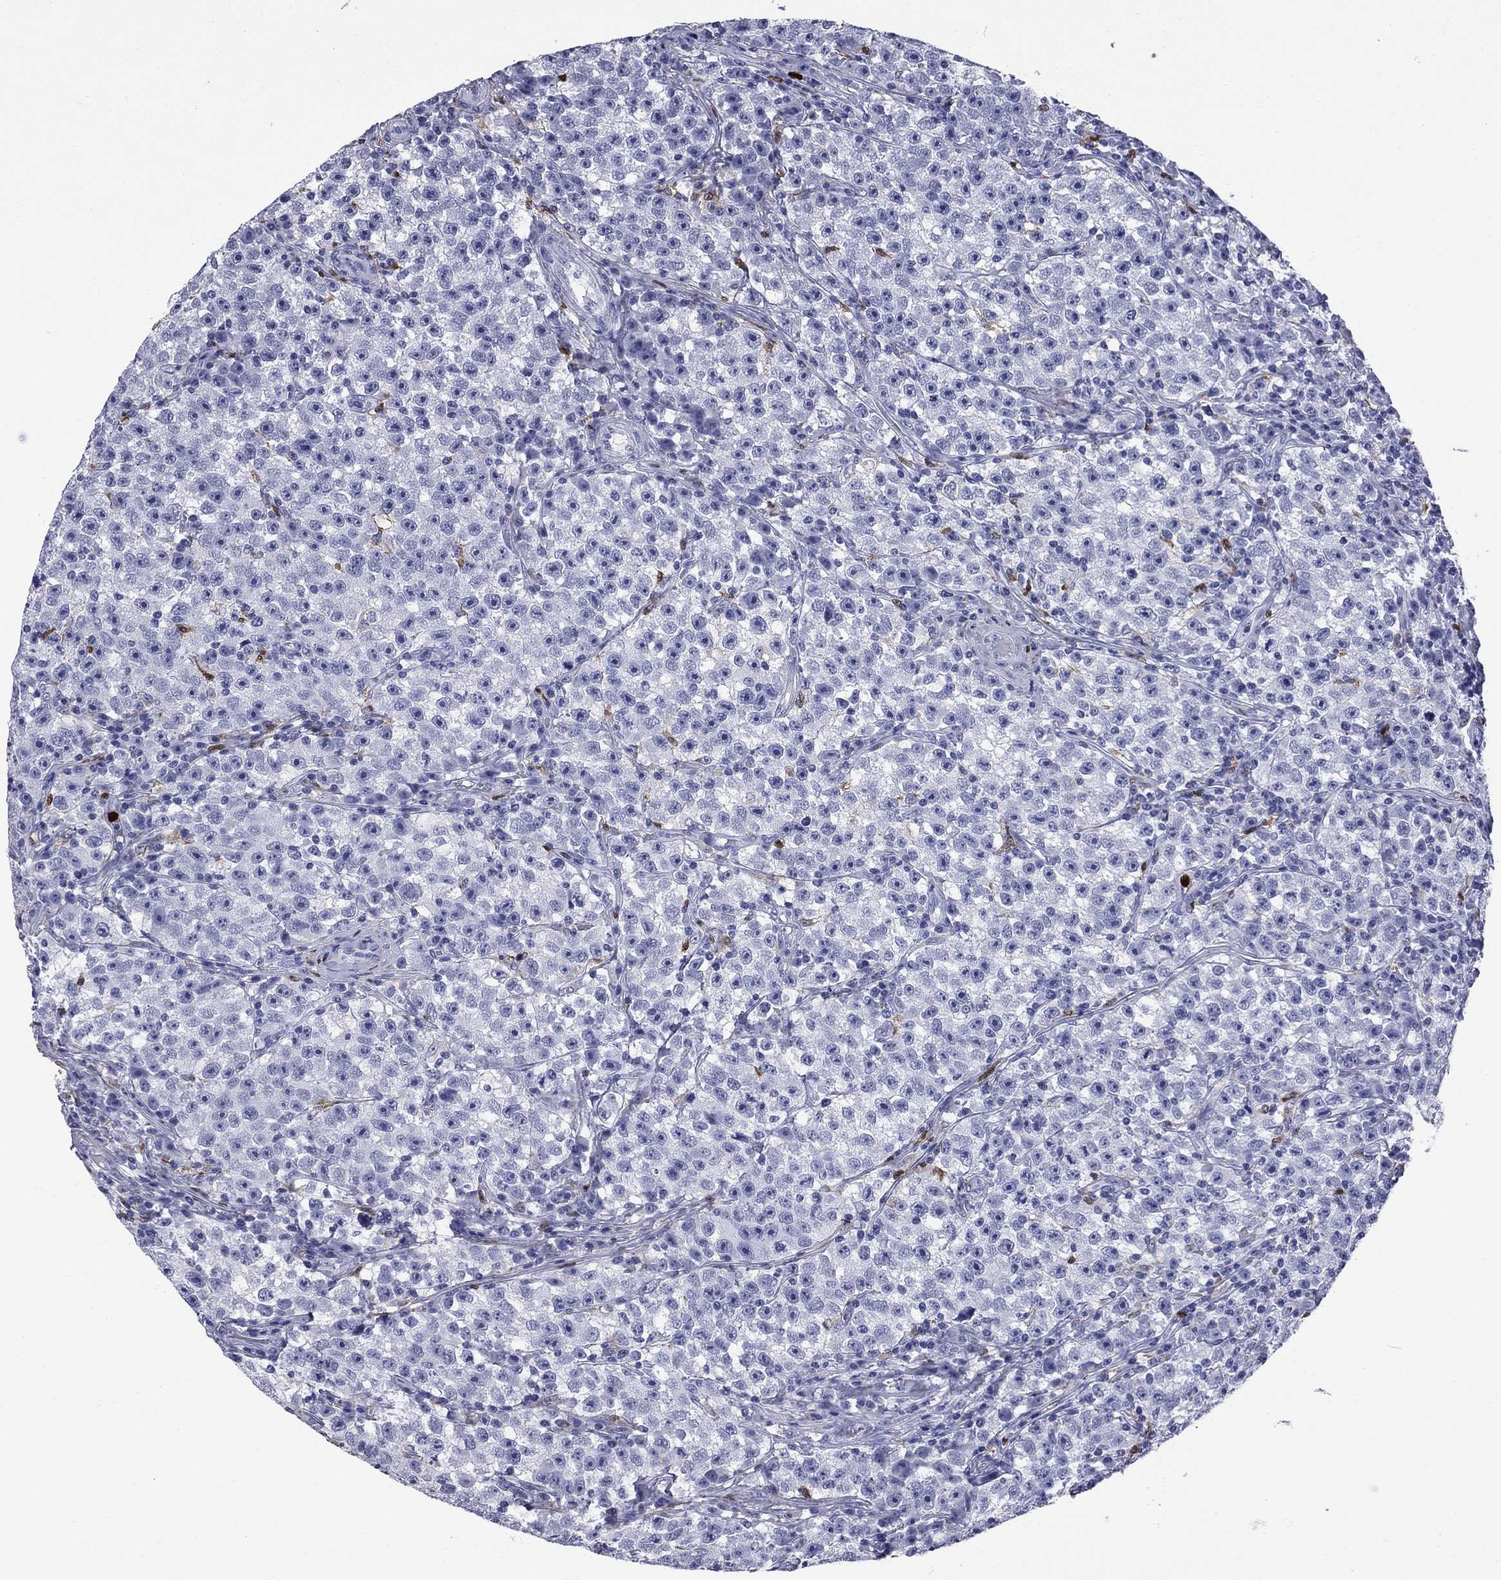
{"staining": {"intensity": "negative", "quantity": "none", "location": "none"}, "tissue": "testis cancer", "cell_type": "Tumor cells", "image_type": "cancer", "snomed": [{"axis": "morphology", "description": "Seminoma, NOS"}, {"axis": "topography", "description": "Testis"}], "caption": "This photomicrograph is of testis cancer (seminoma) stained with IHC to label a protein in brown with the nuclei are counter-stained blue. There is no expression in tumor cells.", "gene": "TRIM29", "patient": {"sex": "male", "age": 22}}